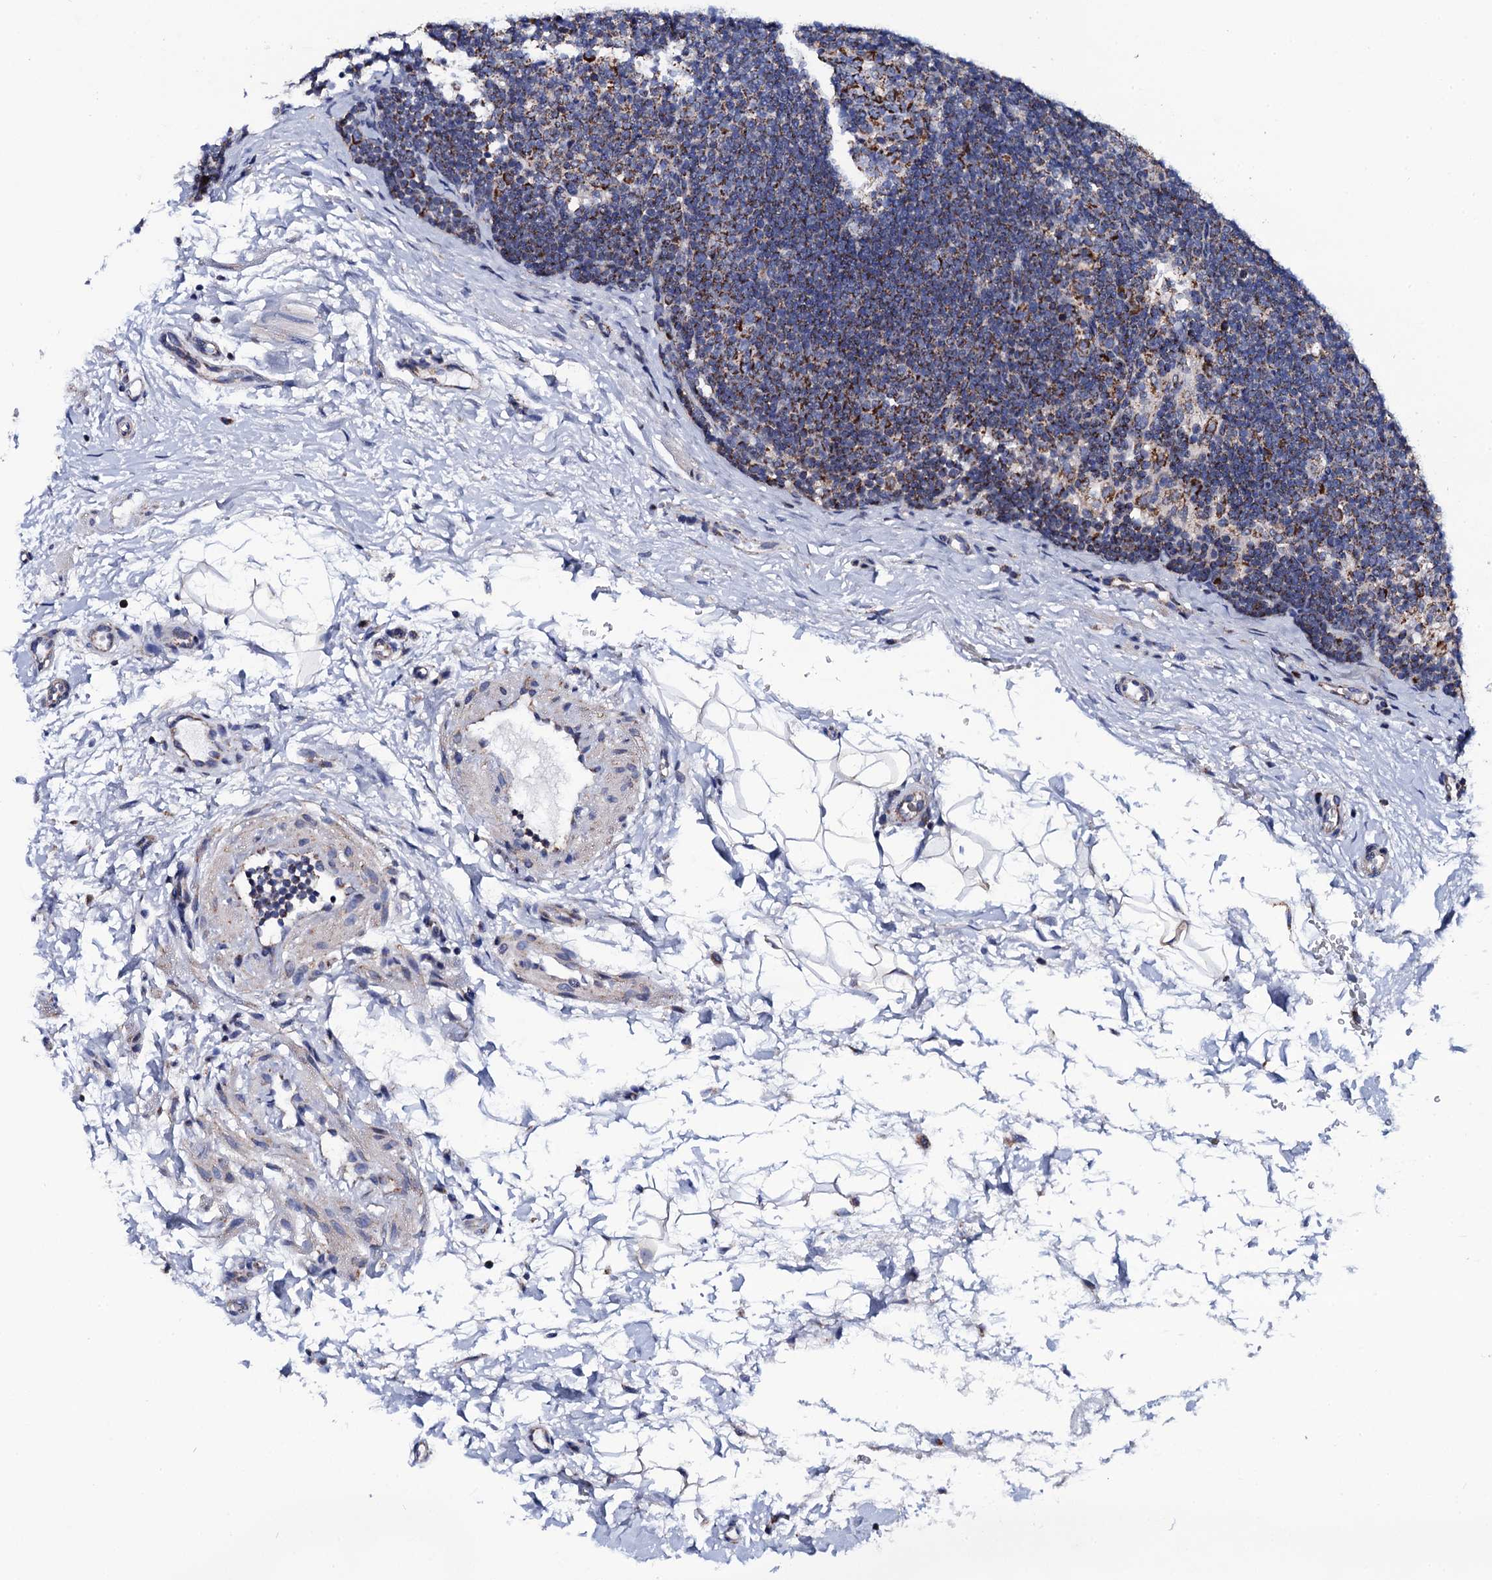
{"staining": {"intensity": "strong", "quantity": "<25%", "location": "cytoplasmic/membranous"}, "tissue": "lymph node", "cell_type": "Germinal center cells", "image_type": "normal", "snomed": [{"axis": "morphology", "description": "Normal tissue, NOS"}, {"axis": "topography", "description": "Lymph node"}], "caption": "The immunohistochemical stain labels strong cytoplasmic/membranous expression in germinal center cells of unremarkable lymph node.", "gene": "PTCD3", "patient": {"sex": "female", "age": 22}}